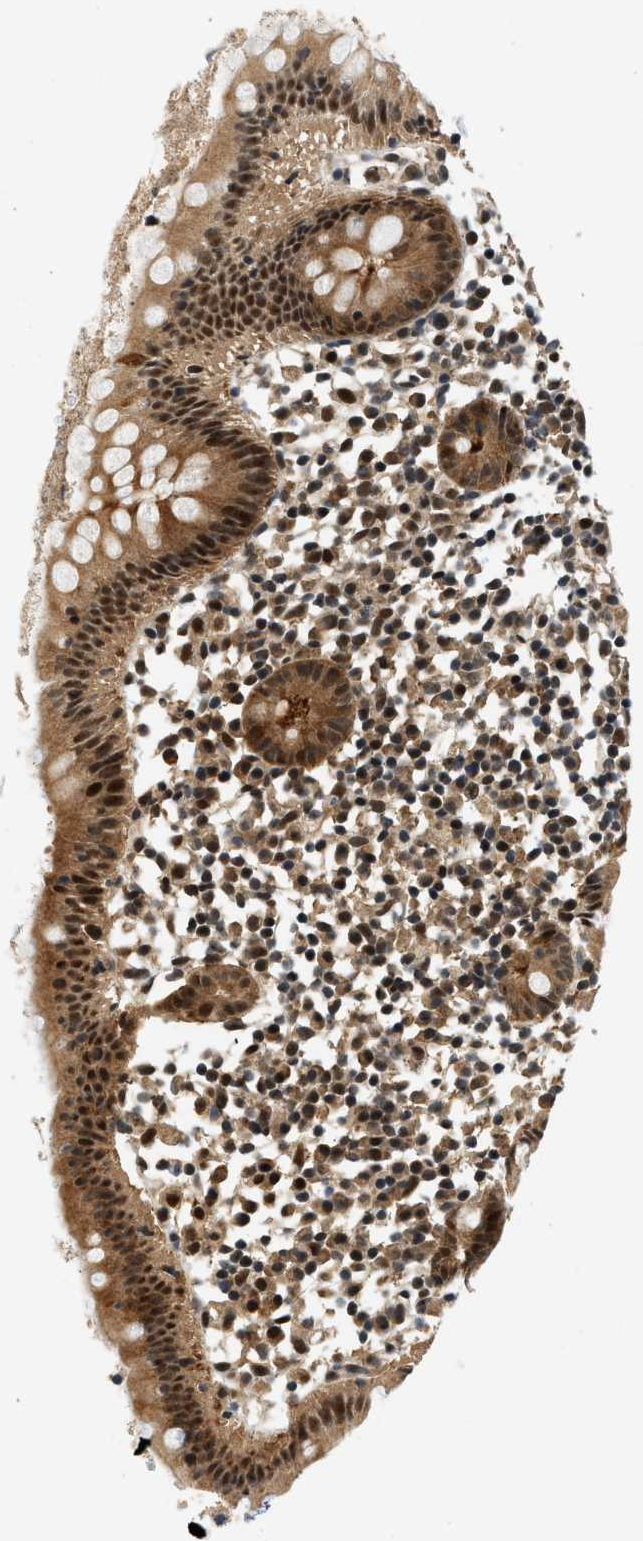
{"staining": {"intensity": "moderate", "quantity": ">75%", "location": "cytoplasmic/membranous,nuclear"}, "tissue": "appendix", "cell_type": "Glandular cells", "image_type": "normal", "snomed": [{"axis": "morphology", "description": "Normal tissue, NOS"}, {"axis": "topography", "description": "Appendix"}], "caption": "Glandular cells display medium levels of moderate cytoplasmic/membranous,nuclear staining in about >75% of cells in unremarkable human appendix.", "gene": "PSMD3", "patient": {"sex": "female", "age": 20}}